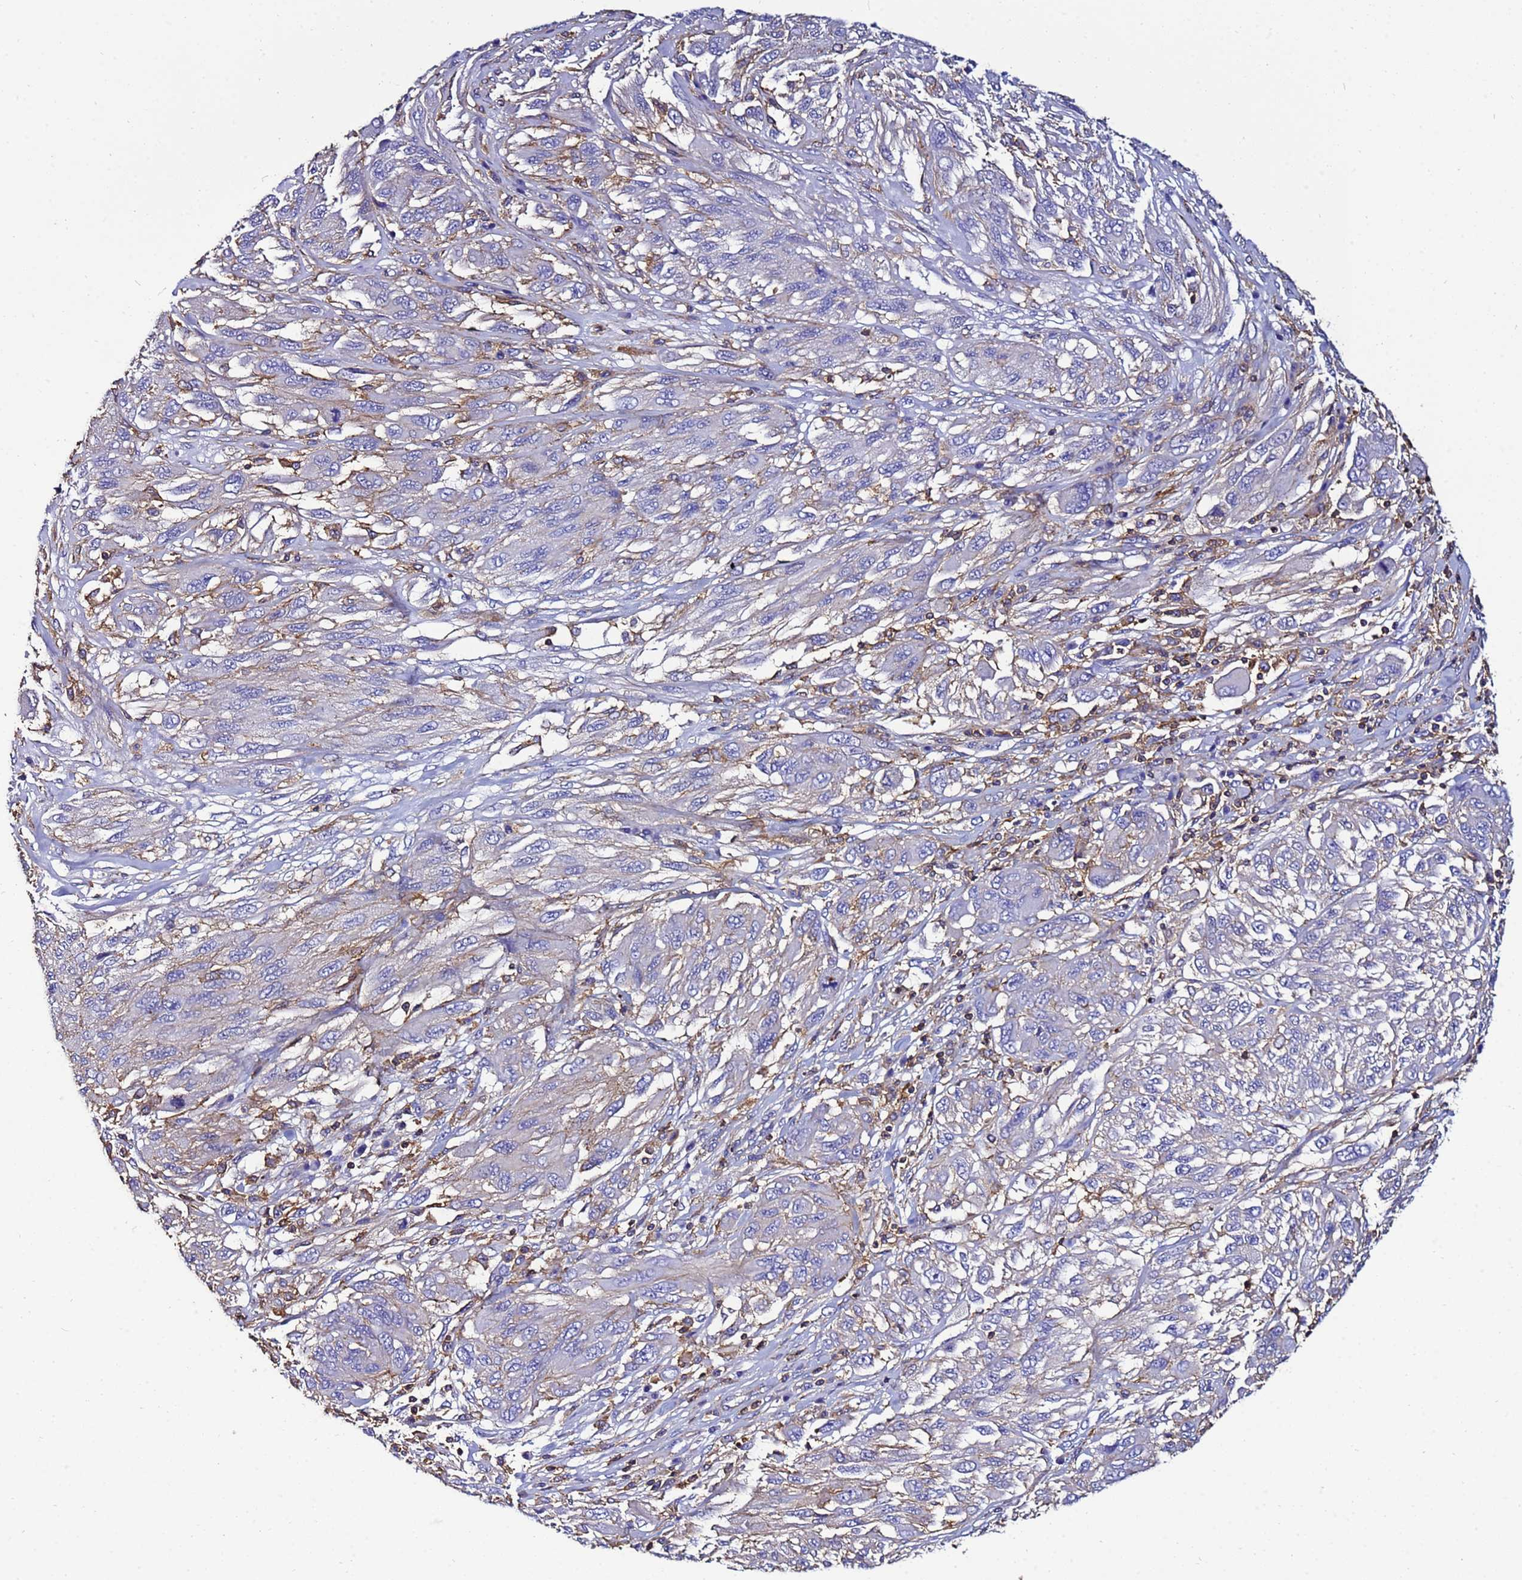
{"staining": {"intensity": "negative", "quantity": "none", "location": "none"}, "tissue": "melanoma", "cell_type": "Tumor cells", "image_type": "cancer", "snomed": [{"axis": "morphology", "description": "Malignant melanoma, NOS"}, {"axis": "topography", "description": "Skin"}], "caption": "Immunohistochemistry histopathology image of neoplastic tissue: human melanoma stained with DAB (3,3'-diaminobenzidine) demonstrates no significant protein staining in tumor cells.", "gene": "ACTB", "patient": {"sex": "female", "age": 91}}